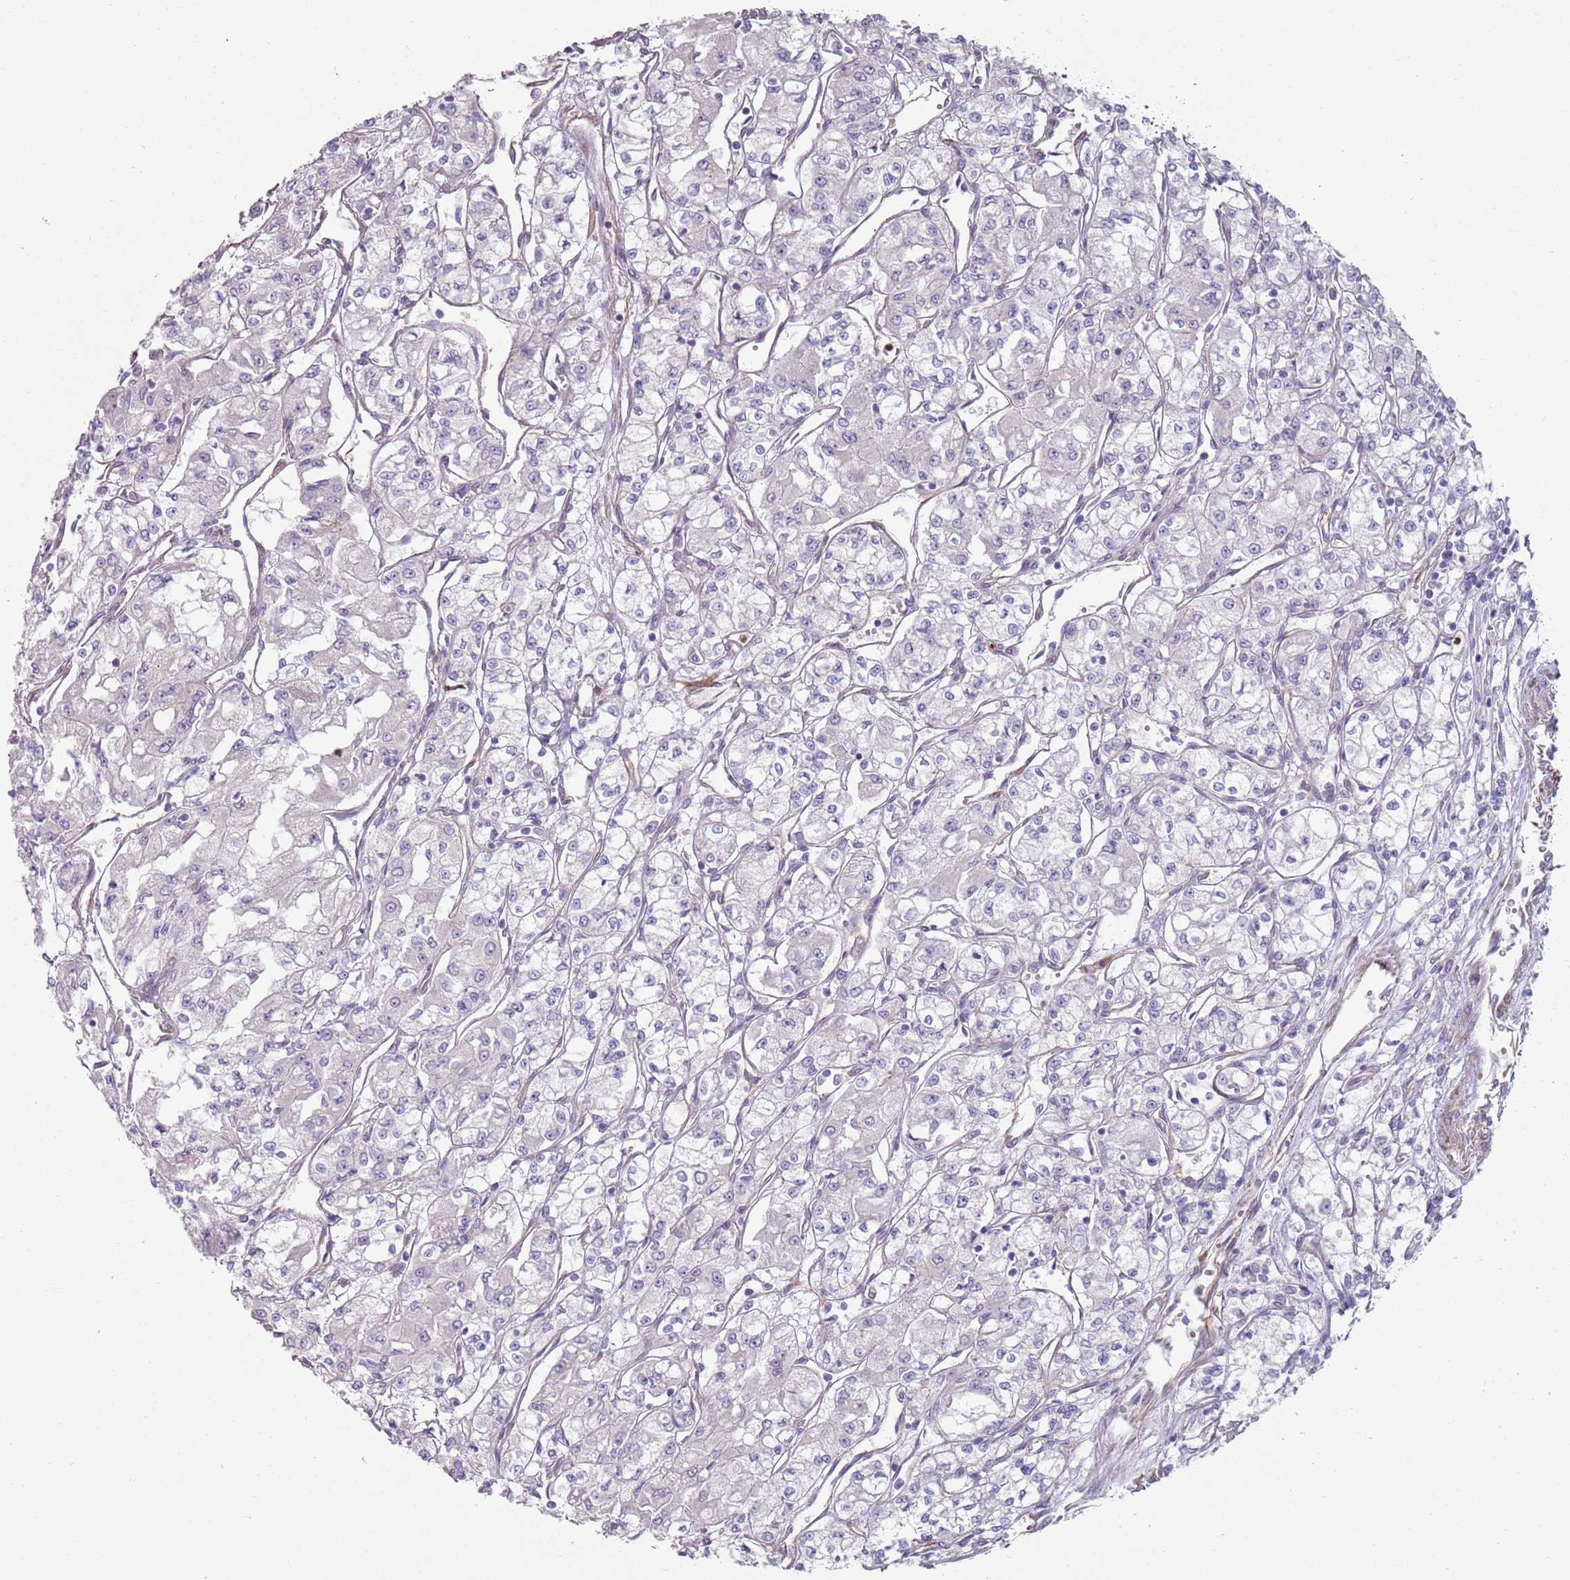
{"staining": {"intensity": "negative", "quantity": "none", "location": "none"}, "tissue": "renal cancer", "cell_type": "Tumor cells", "image_type": "cancer", "snomed": [{"axis": "morphology", "description": "Adenocarcinoma, NOS"}, {"axis": "topography", "description": "Kidney"}], "caption": "An image of human adenocarcinoma (renal) is negative for staining in tumor cells.", "gene": "PHLPP2", "patient": {"sex": "male", "age": 59}}